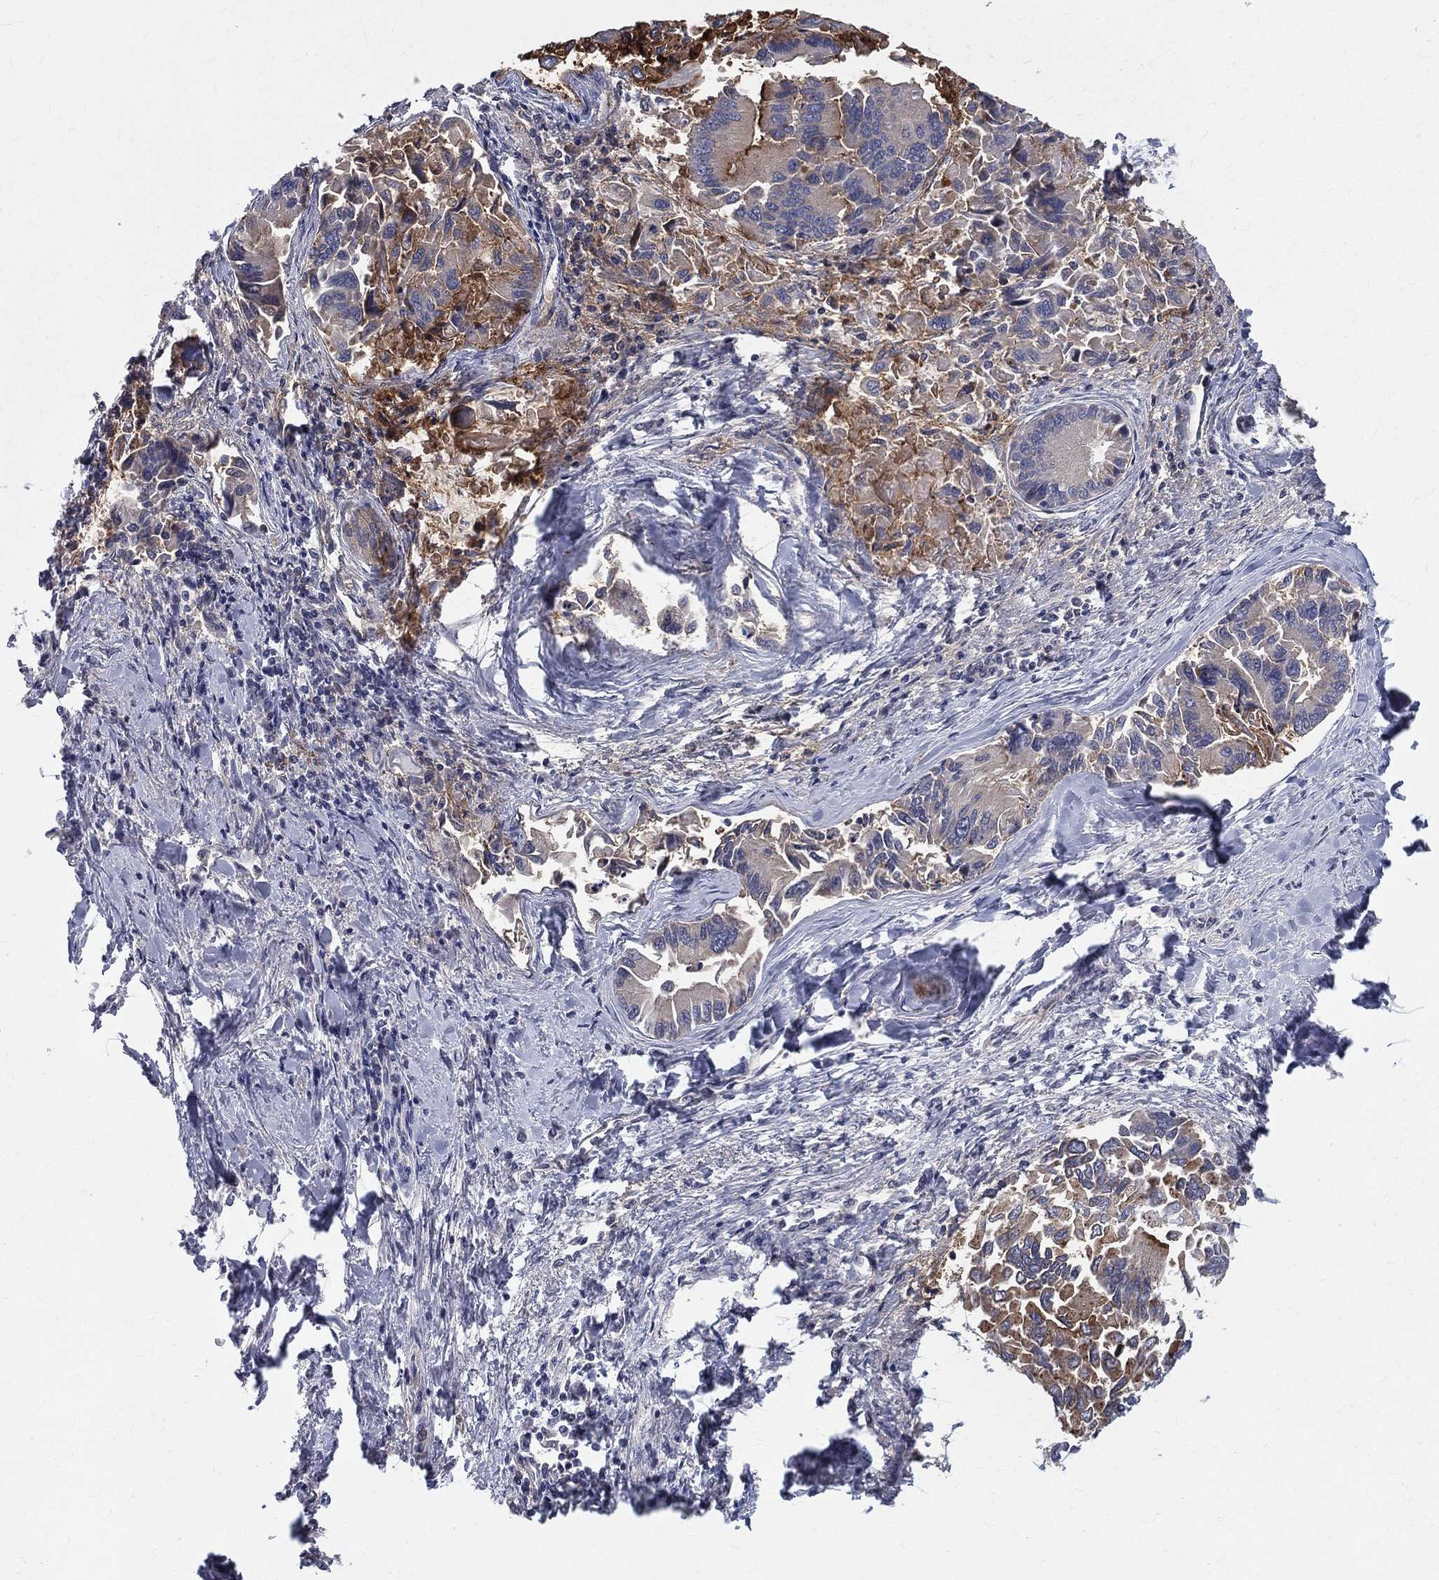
{"staining": {"intensity": "moderate", "quantity": "<25%", "location": "cytoplasmic/membranous"}, "tissue": "liver cancer", "cell_type": "Tumor cells", "image_type": "cancer", "snomed": [{"axis": "morphology", "description": "Cholangiocarcinoma"}, {"axis": "topography", "description": "Liver"}], "caption": "Human liver cancer stained for a protein (brown) displays moderate cytoplasmic/membranous positive expression in about <25% of tumor cells.", "gene": "POMZP3", "patient": {"sex": "male", "age": 66}}